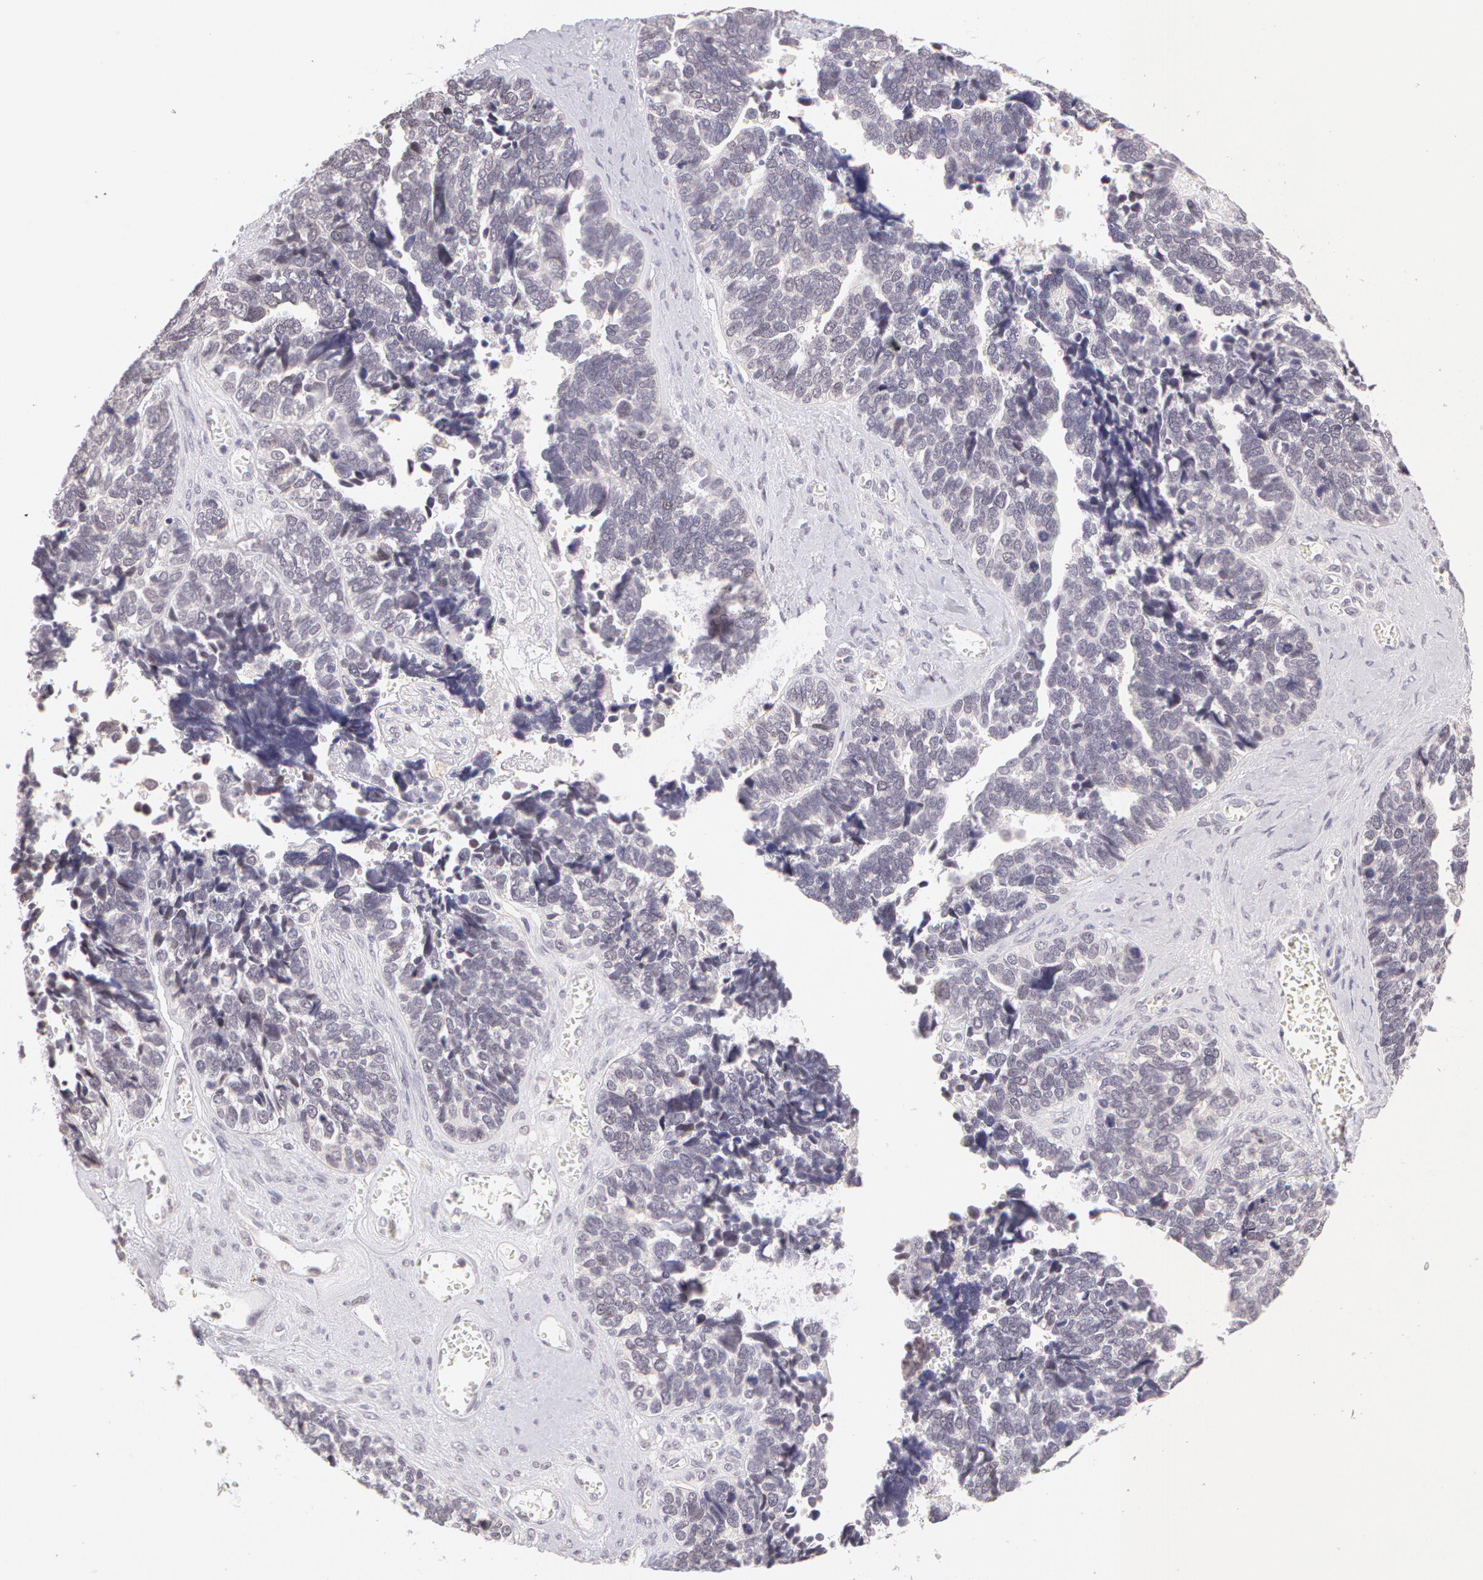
{"staining": {"intensity": "negative", "quantity": "none", "location": "none"}, "tissue": "ovarian cancer", "cell_type": "Tumor cells", "image_type": "cancer", "snomed": [{"axis": "morphology", "description": "Cystadenocarcinoma, serous, NOS"}, {"axis": "topography", "description": "Ovary"}], "caption": "A histopathology image of ovarian cancer stained for a protein exhibits no brown staining in tumor cells.", "gene": "ZNF597", "patient": {"sex": "female", "age": 77}}